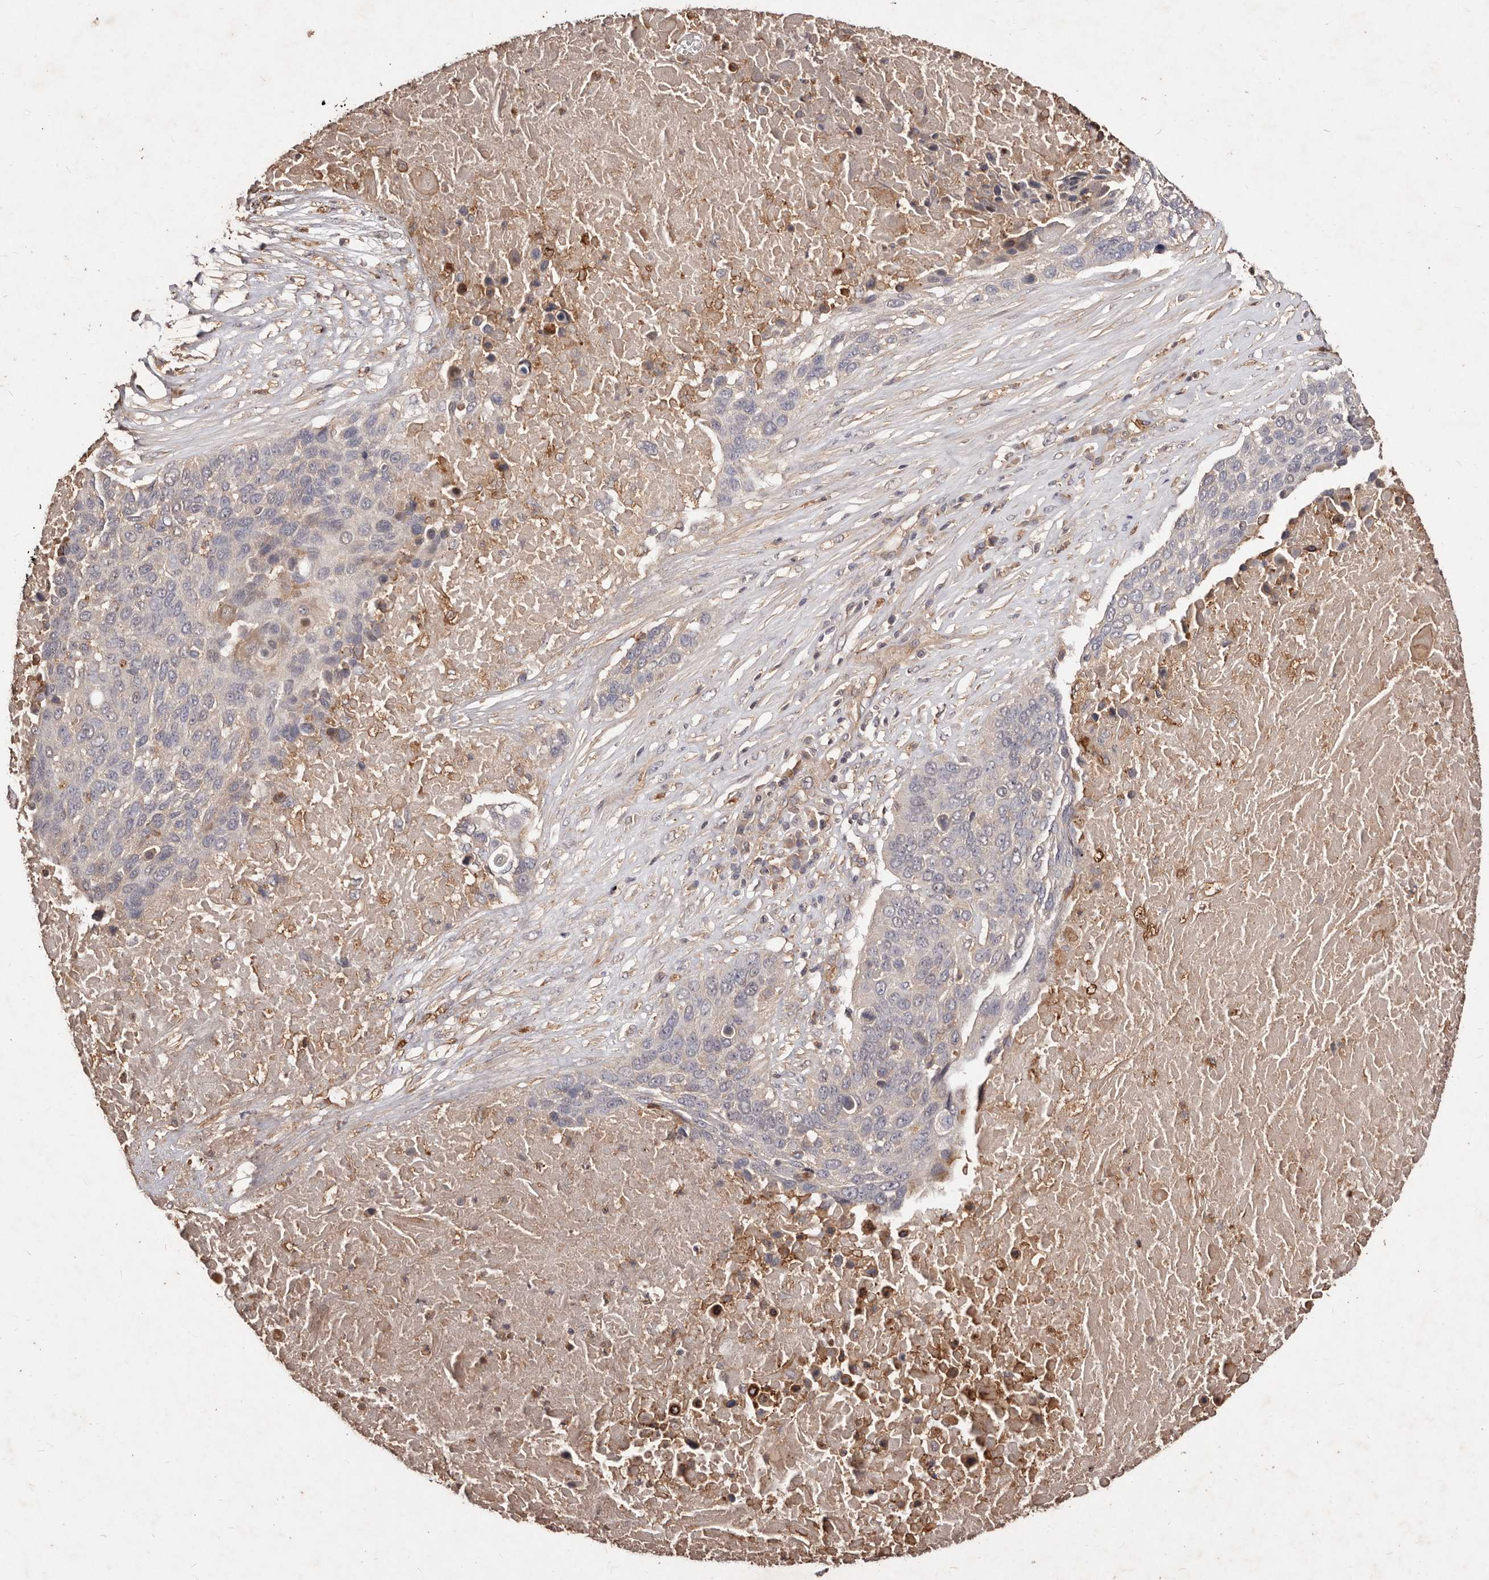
{"staining": {"intensity": "negative", "quantity": "none", "location": "none"}, "tissue": "lung cancer", "cell_type": "Tumor cells", "image_type": "cancer", "snomed": [{"axis": "morphology", "description": "Squamous cell carcinoma, NOS"}, {"axis": "topography", "description": "Lung"}], "caption": "Immunohistochemical staining of human lung cancer displays no significant staining in tumor cells.", "gene": "CCL14", "patient": {"sex": "male", "age": 66}}